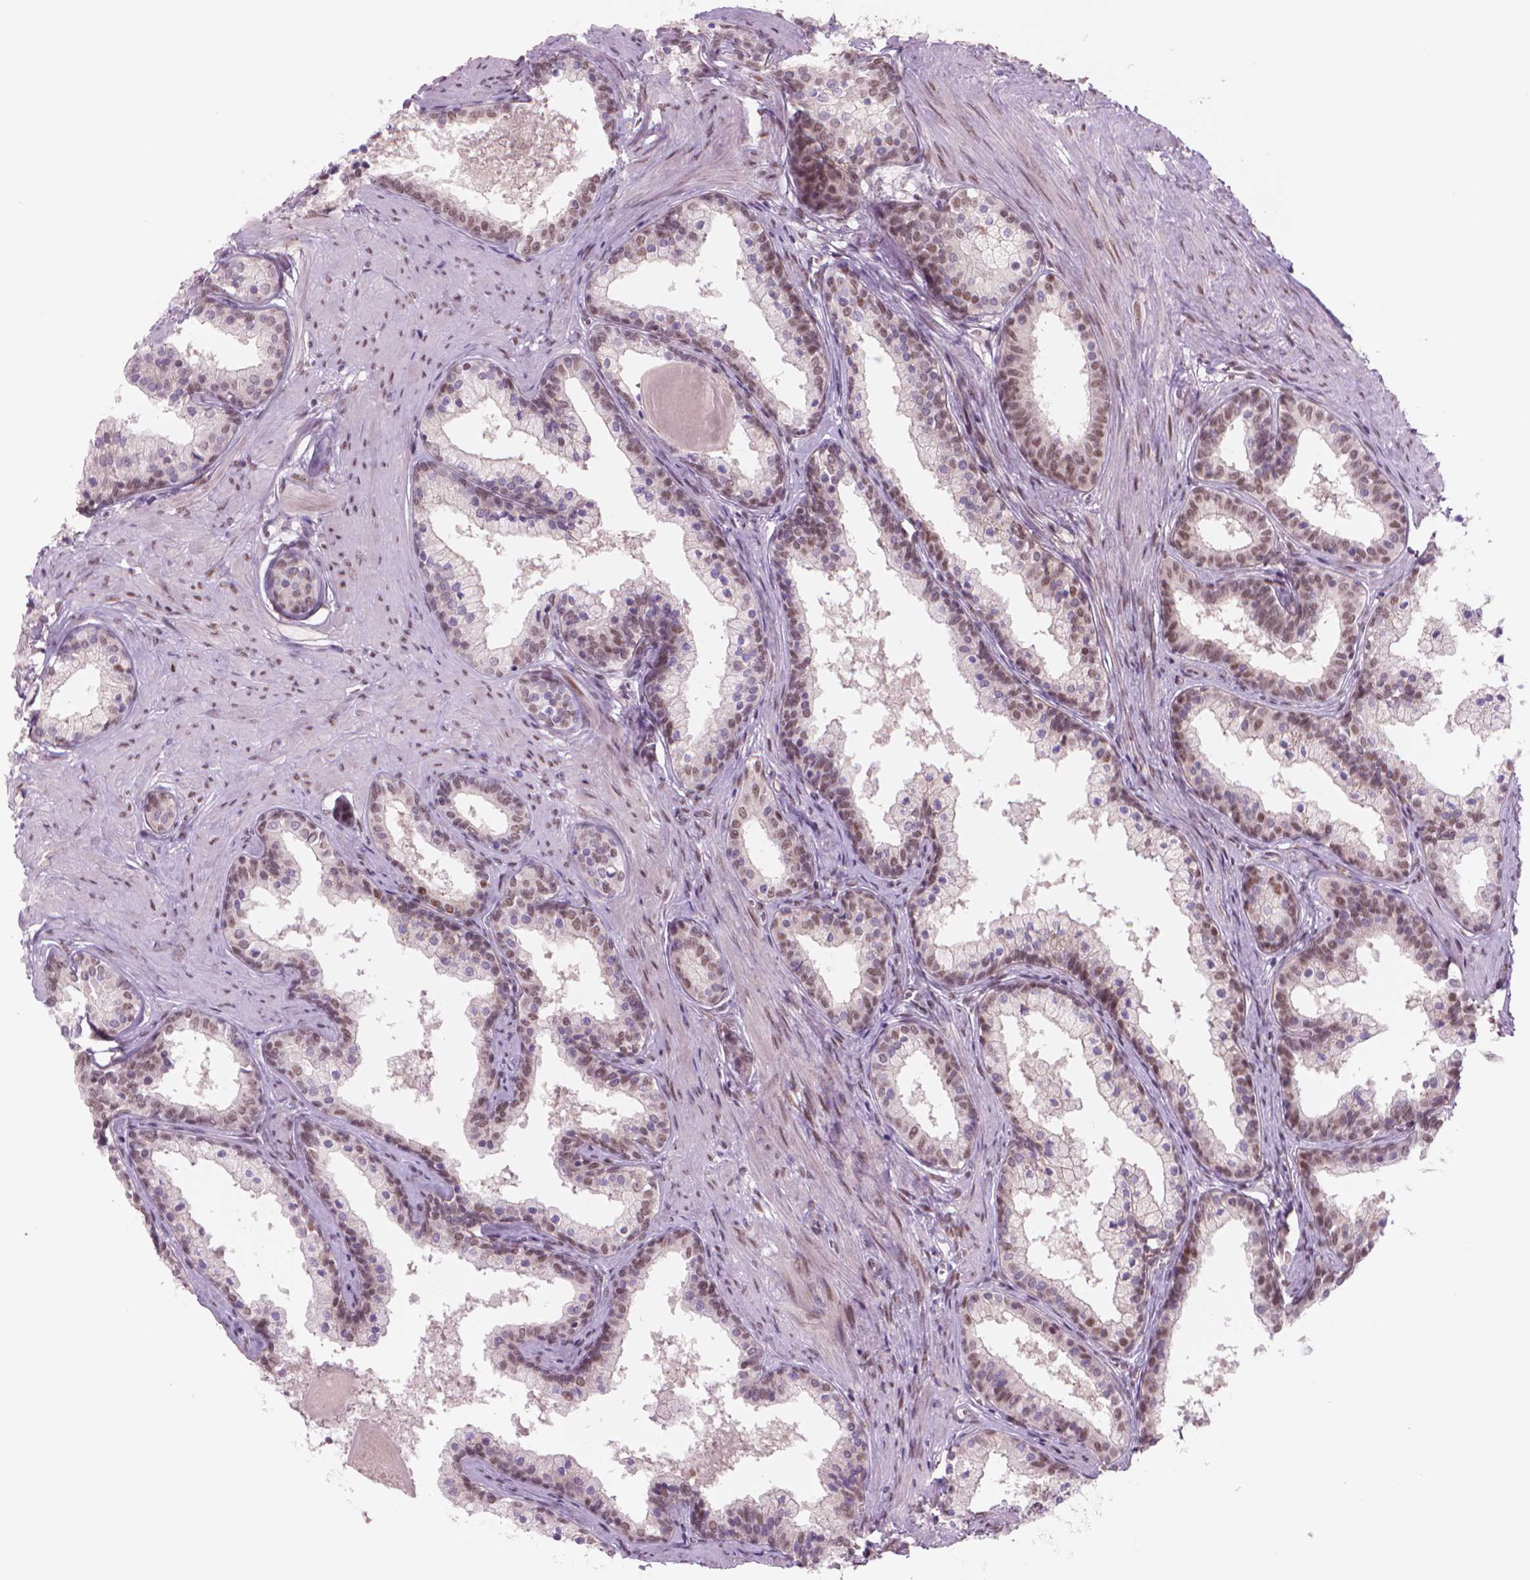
{"staining": {"intensity": "moderate", "quantity": "25%-75%", "location": "nuclear"}, "tissue": "prostate", "cell_type": "Glandular cells", "image_type": "normal", "snomed": [{"axis": "morphology", "description": "Normal tissue, NOS"}, {"axis": "topography", "description": "Prostate"}], "caption": "There is medium levels of moderate nuclear positivity in glandular cells of normal prostate, as demonstrated by immunohistochemical staining (brown color).", "gene": "POLR3D", "patient": {"sex": "male", "age": 61}}